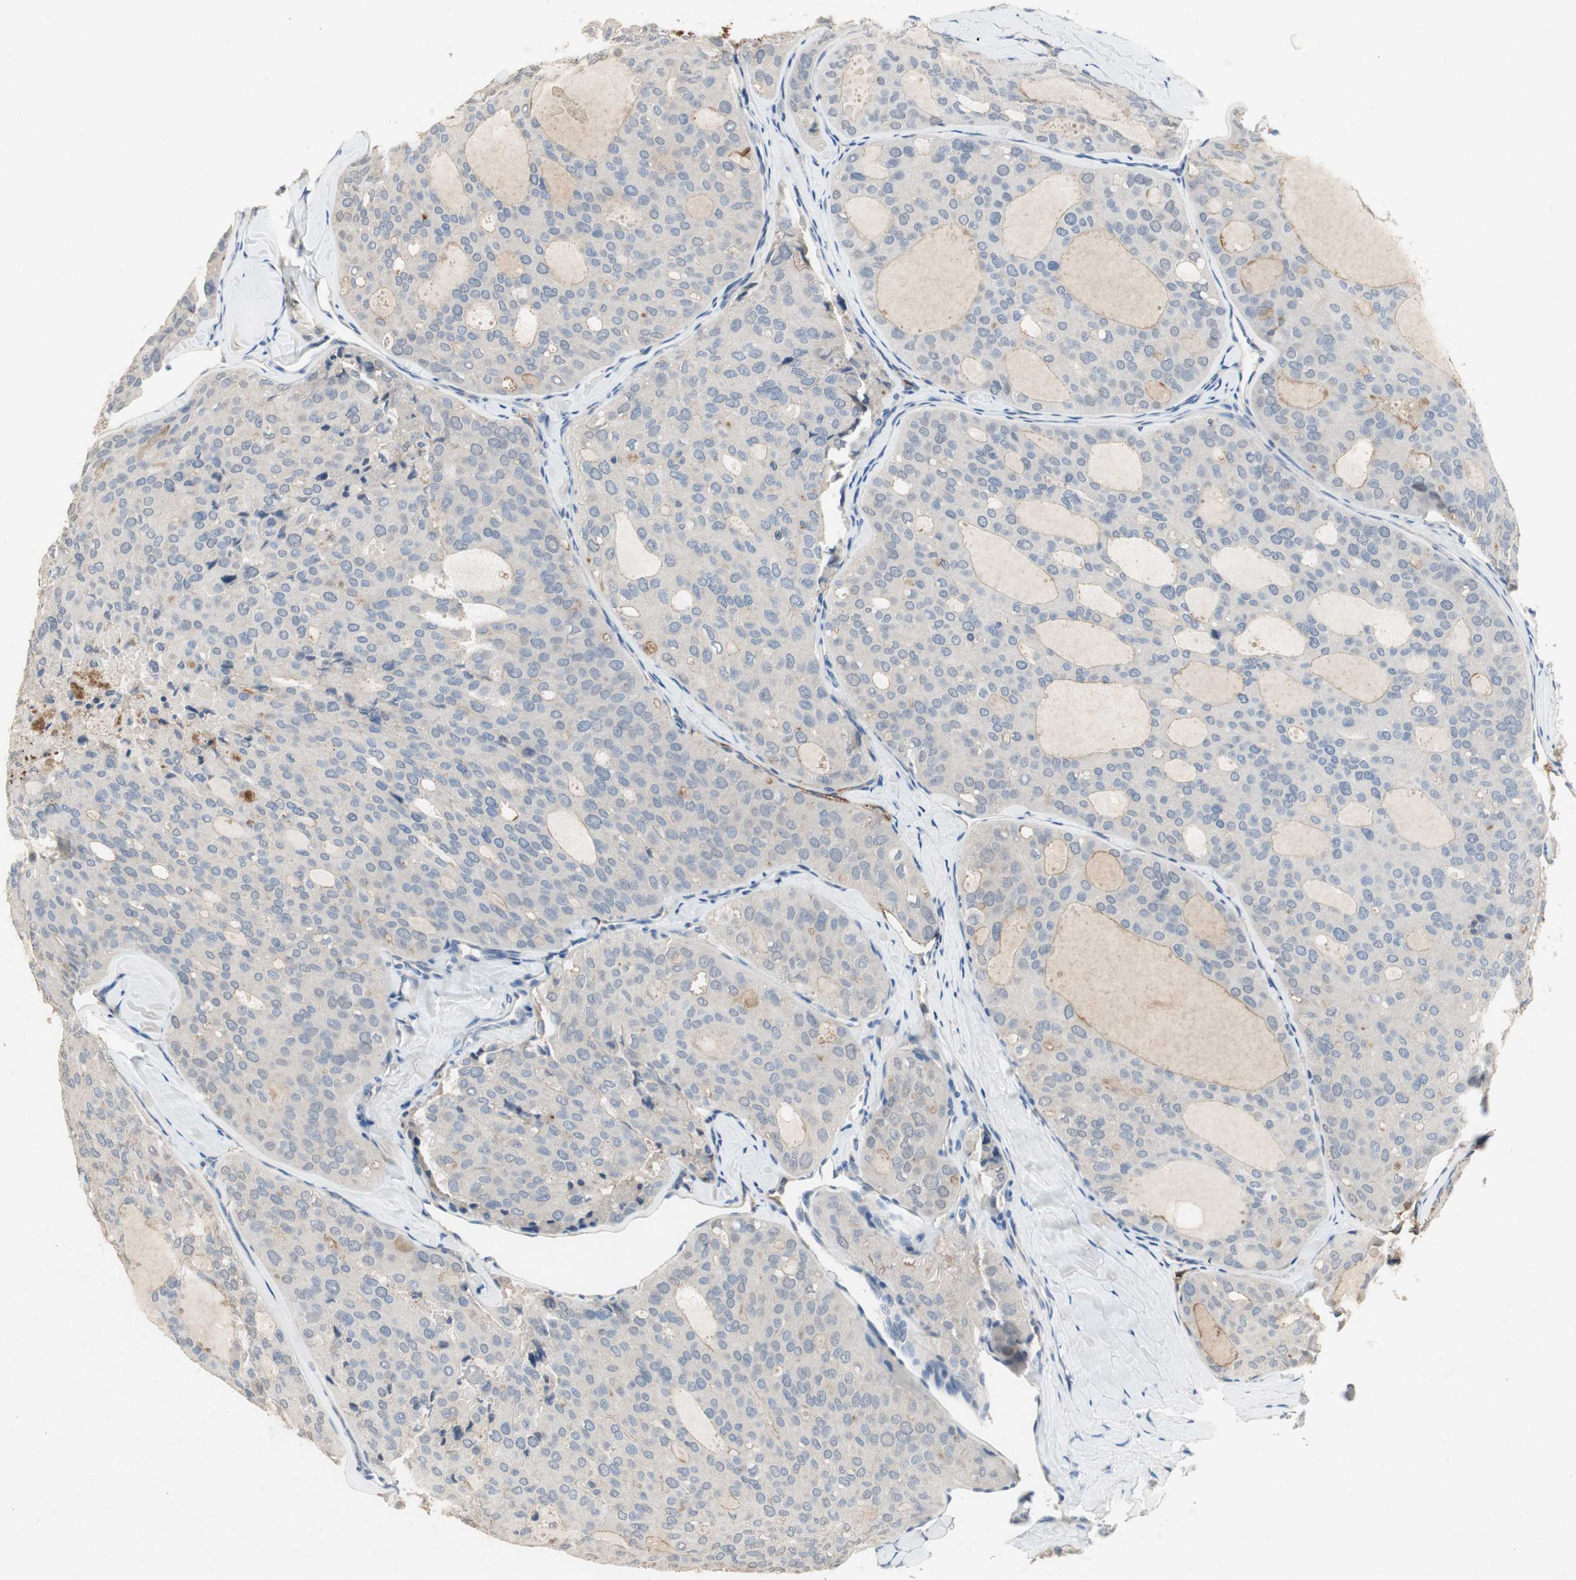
{"staining": {"intensity": "negative", "quantity": "none", "location": "none"}, "tissue": "thyroid cancer", "cell_type": "Tumor cells", "image_type": "cancer", "snomed": [{"axis": "morphology", "description": "Follicular adenoma carcinoma, NOS"}, {"axis": "topography", "description": "Thyroid gland"}], "caption": "IHC histopathology image of thyroid follicular adenoma carcinoma stained for a protein (brown), which reveals no expression in tumor cells.", "gene": "ALPL", "patient": {"sex": "male", "age": 75}}